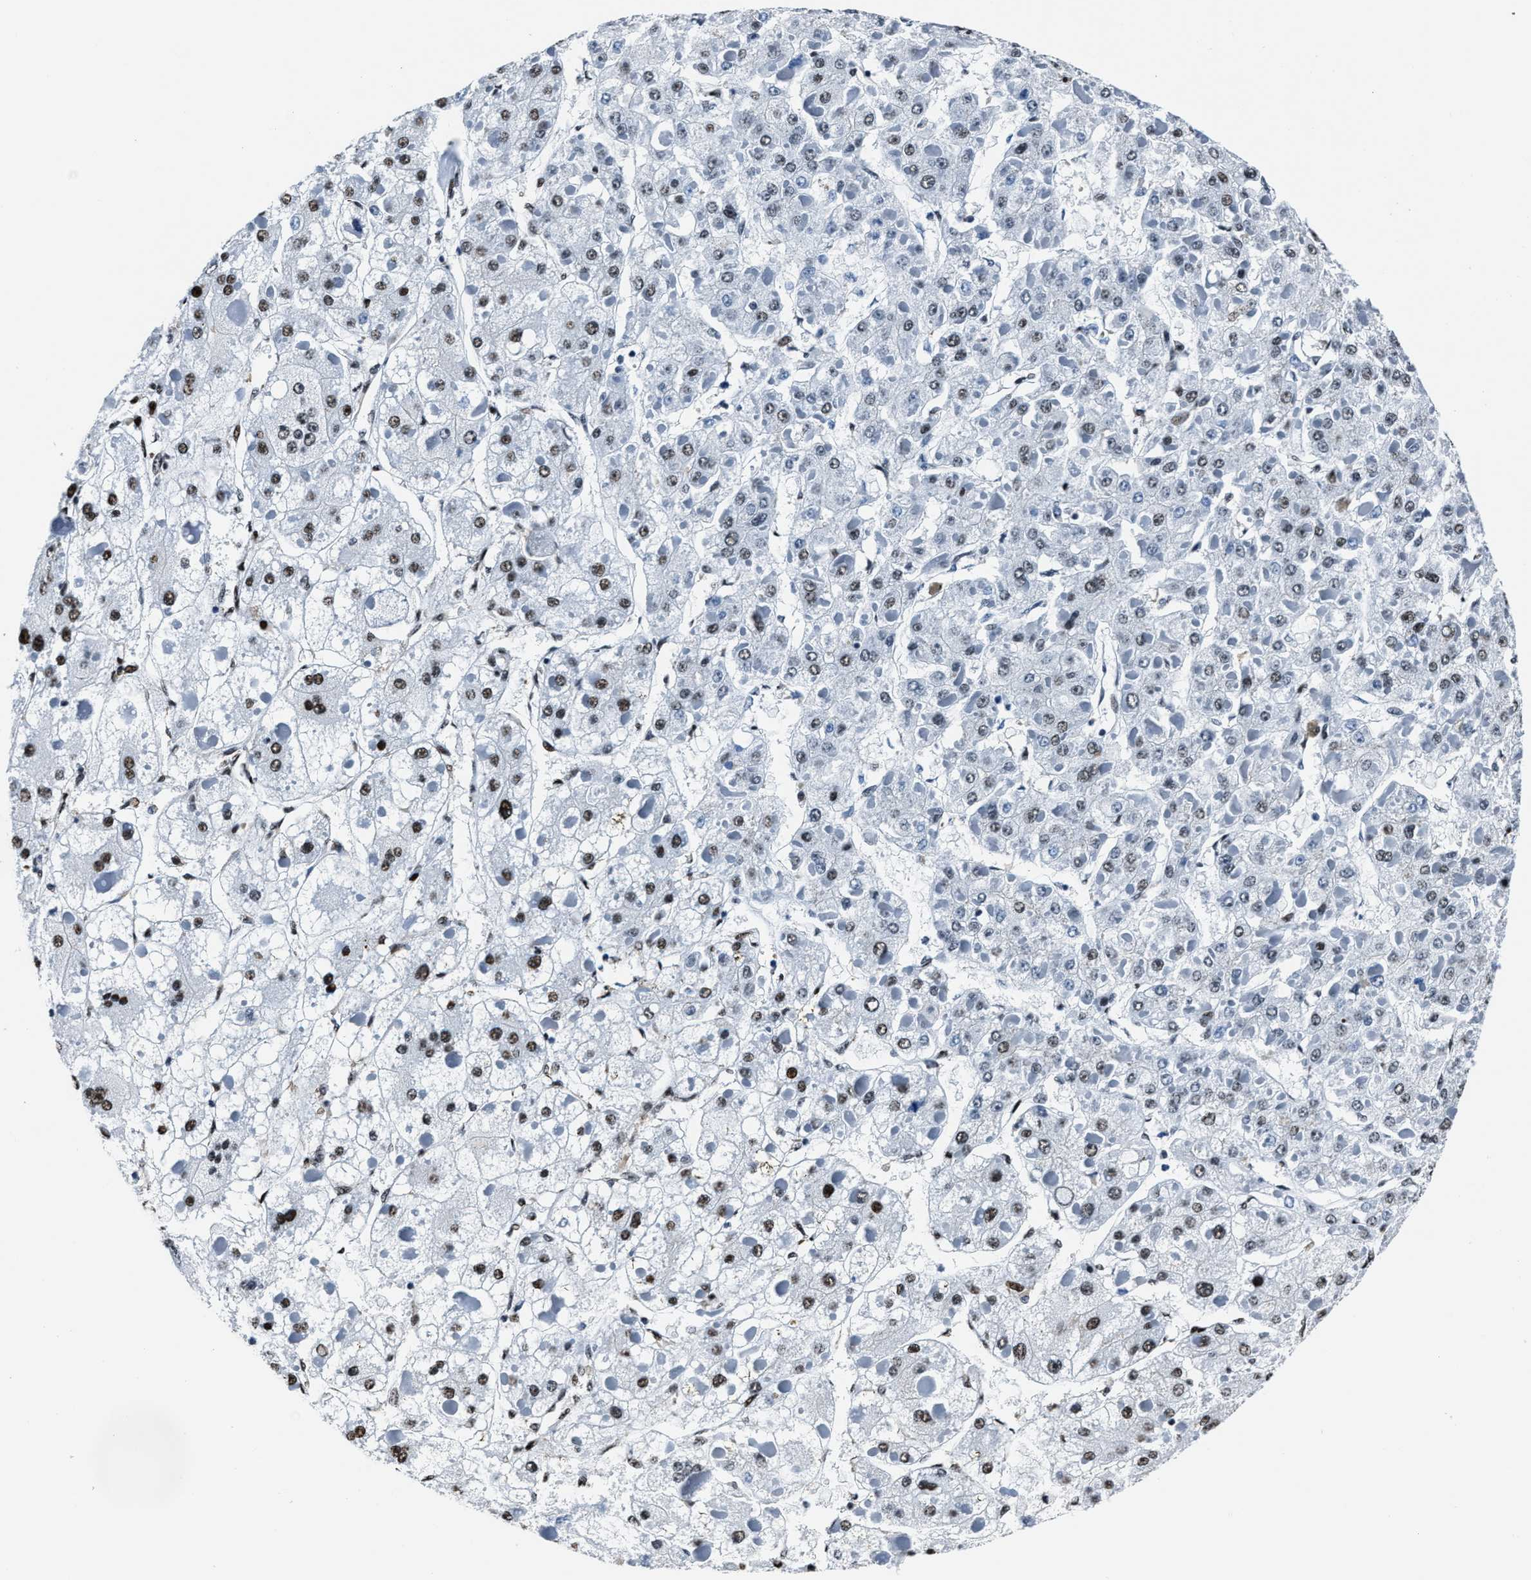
{"staining": {"intensity": "moderate", "quantity": "25%-75%", "location": "nuclear"}, "tissue": "liver cancer", "cell_type": "Tumor cells", "image_type": "cancer", "snomed": [{"axis": "morphology", "description": "Carcinoma, Hepatocellular, NOS"}, {"axis": "topography", "description": "Liver"}], "caption": "The image exhibits immunohistochemical staining of liver cancer (hepatocellular carcinoma). There is moderate nuclear expression is appreciated in approximately 25%-75% of tumor cells.", "gene": "PPIE", "patient": {"sex": "female", "age": 73}}